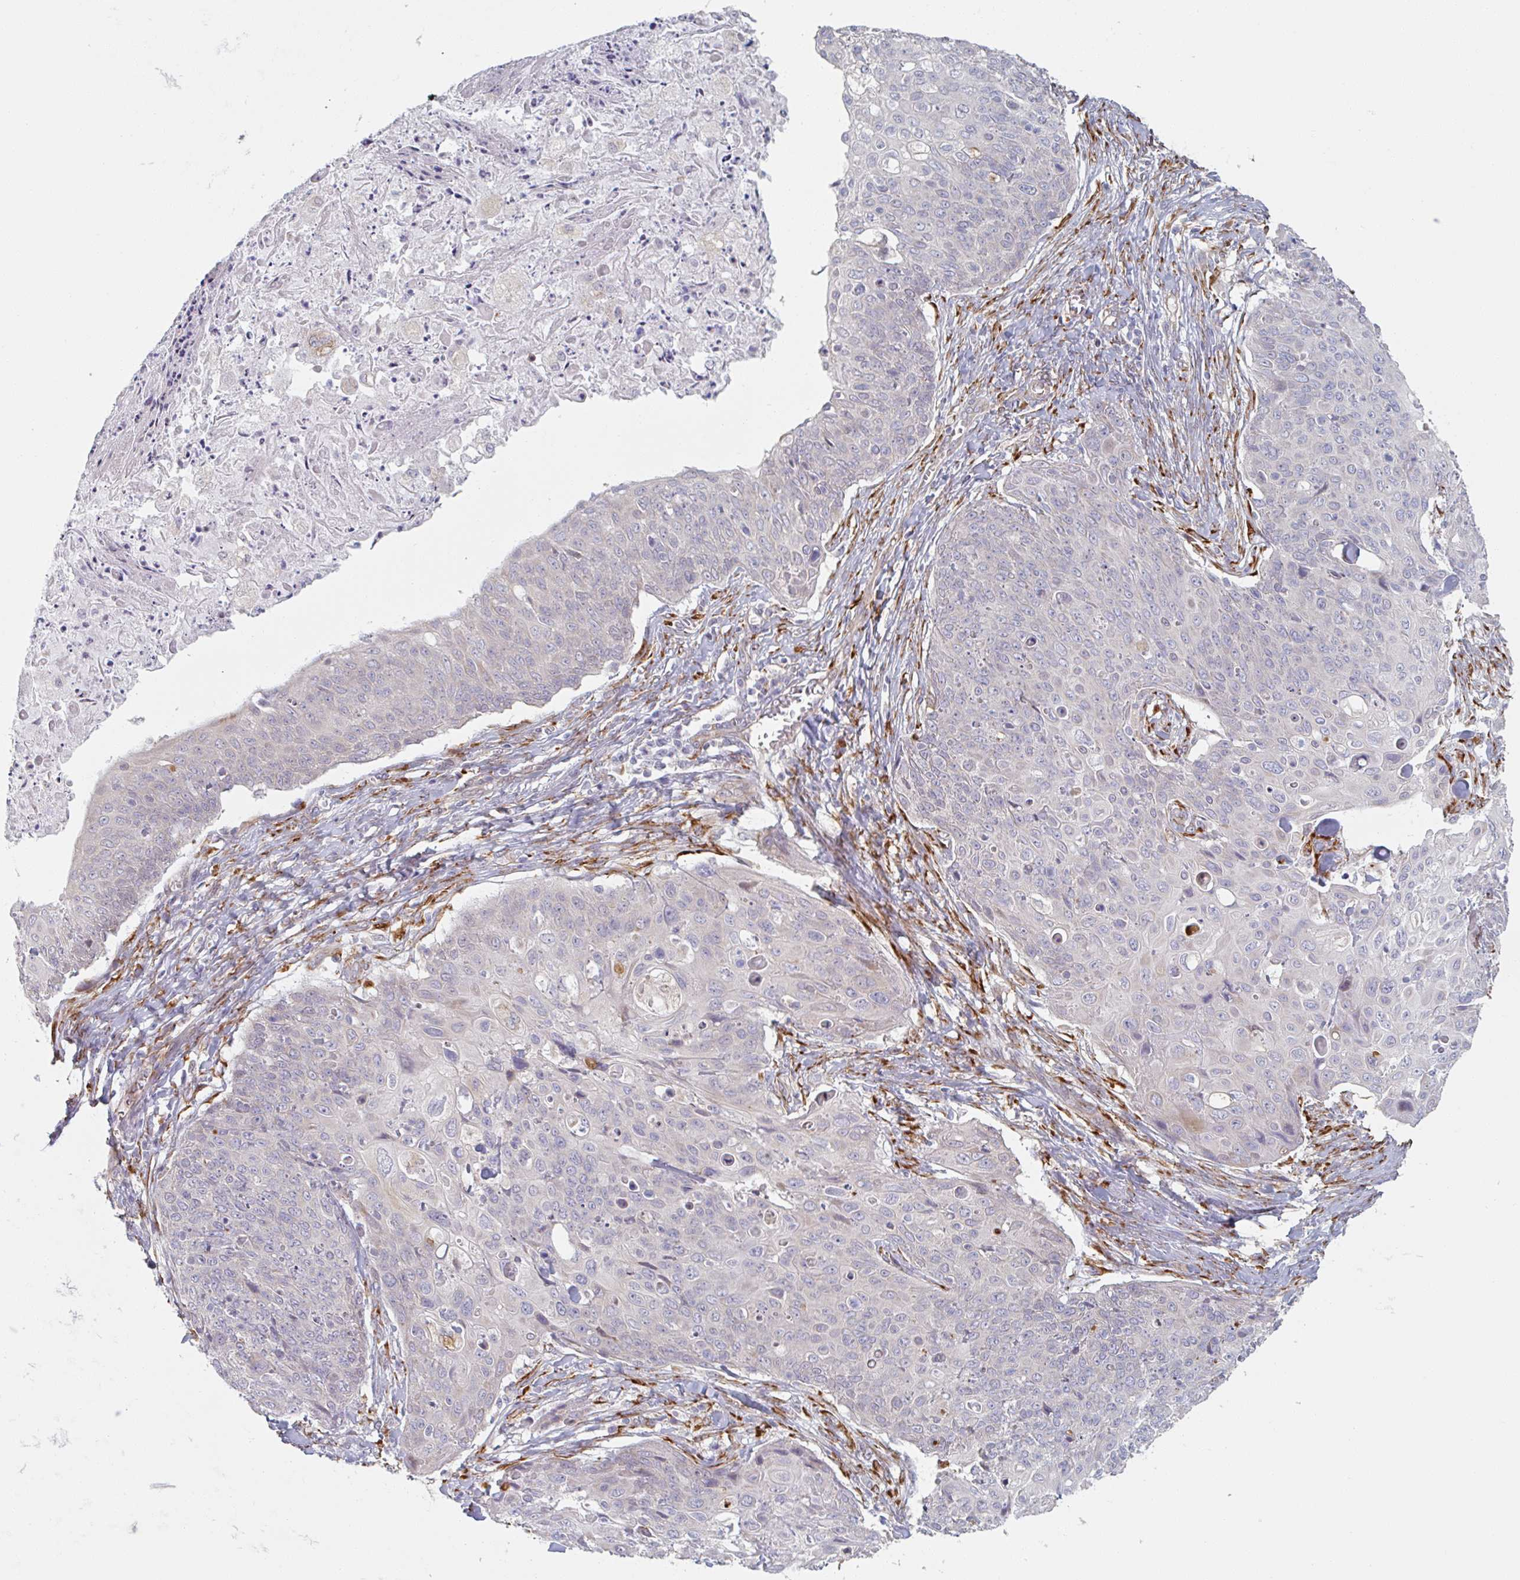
{"staining": {"intensity": "negative", "quantity": "none", "location": "none"}, "tissue": "skin cancer", "cell_type": "Tumor cells", "image_type": "cancer", "snomed": [{"axis": "morphology", "description": "Squamous cell carcinoma, NOS"}, {"axis": "topography", "description": "Skin"}, {"axis": "topography", "description": "Vulva"}], "caption": "Immunohistochemistry (IHC) photomicrograph of human skin cancer stained for a protein (brown), which displays no expression in tumor cells.", "gene": "TRAPPC10", "patient": {"sex": "female", "age": 85}}